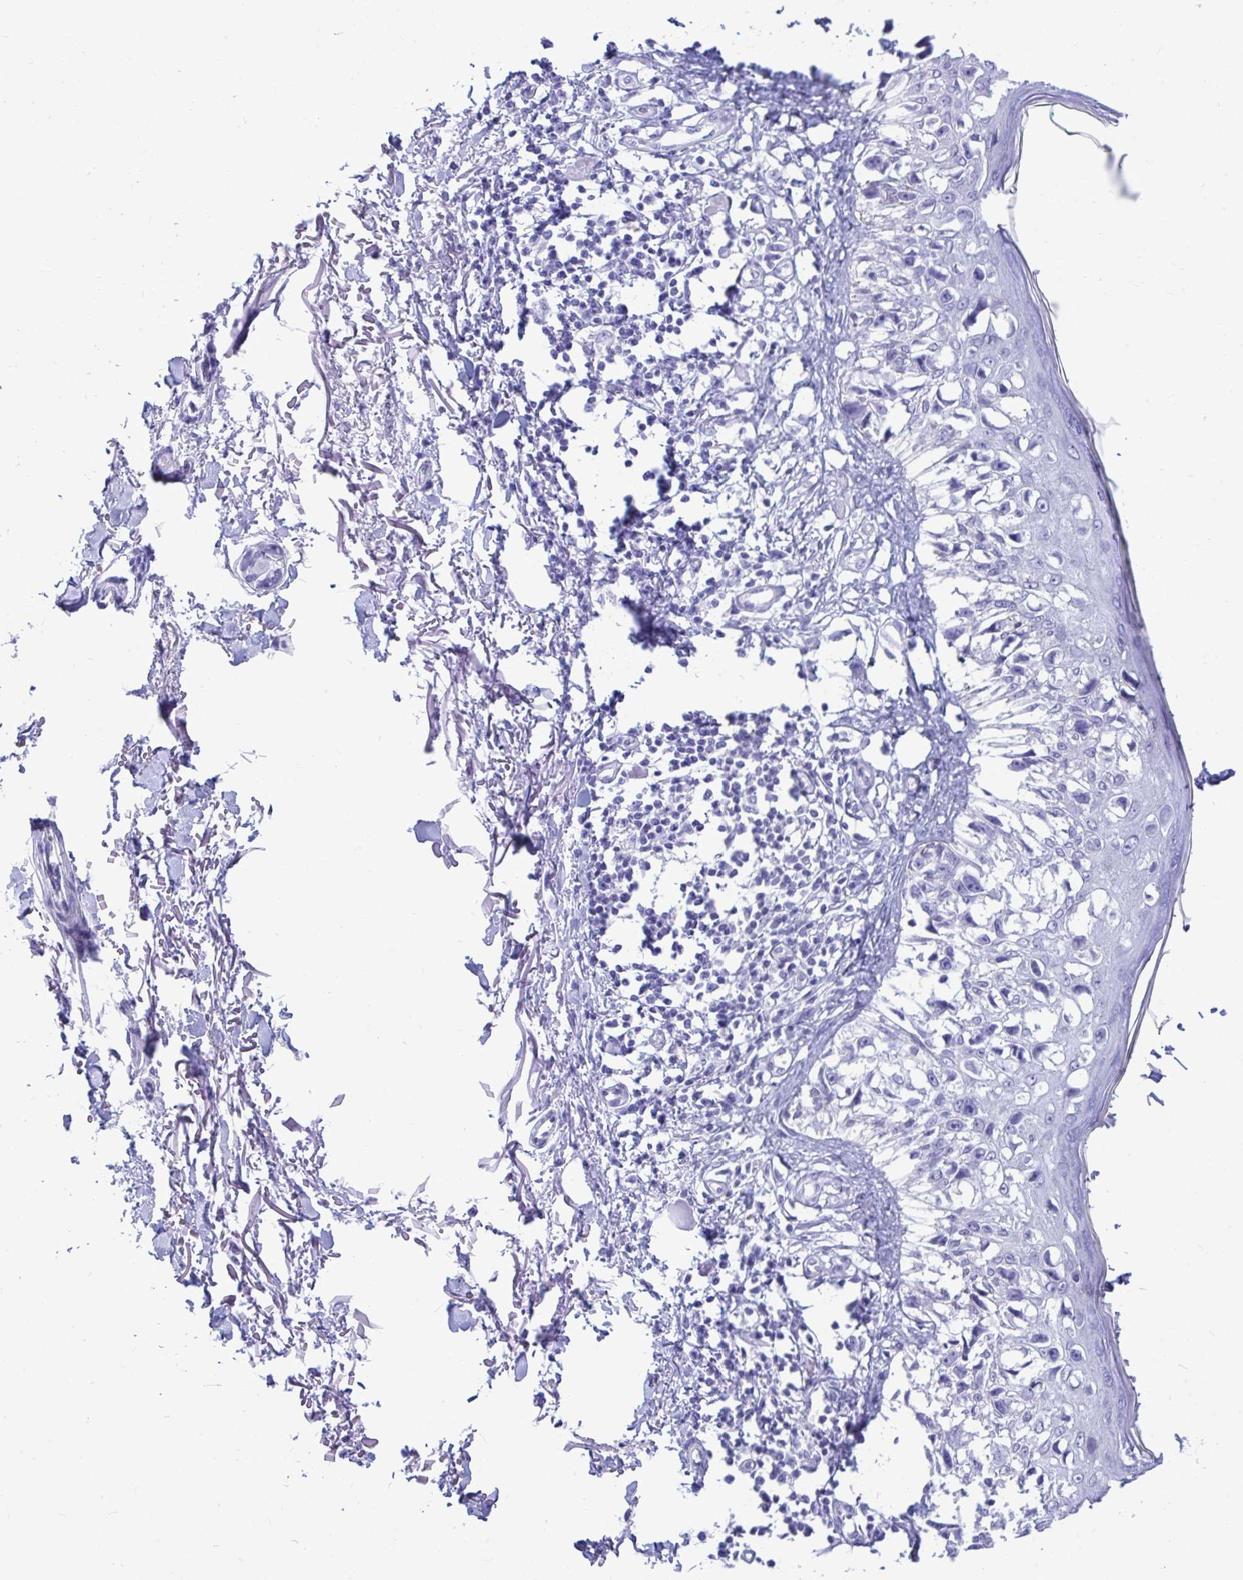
{"staining": {"intensity": "negative", "quantity": "none", "location": "none"}, "tissue": "melanoma", "cell_type": "Tumor cells", "image_type": "cancer", "snomed": [{"axis": "morphology", "description": "Malignant melanoma, NOS"}, {"axis": "topography", "description": "Skin"}], "caption": "This is an IHC micrograph of human melanoma. There is no positivity in tumor cells.", "gene": "SHISA8", "patient": {"sex": "male", "age": 73}}